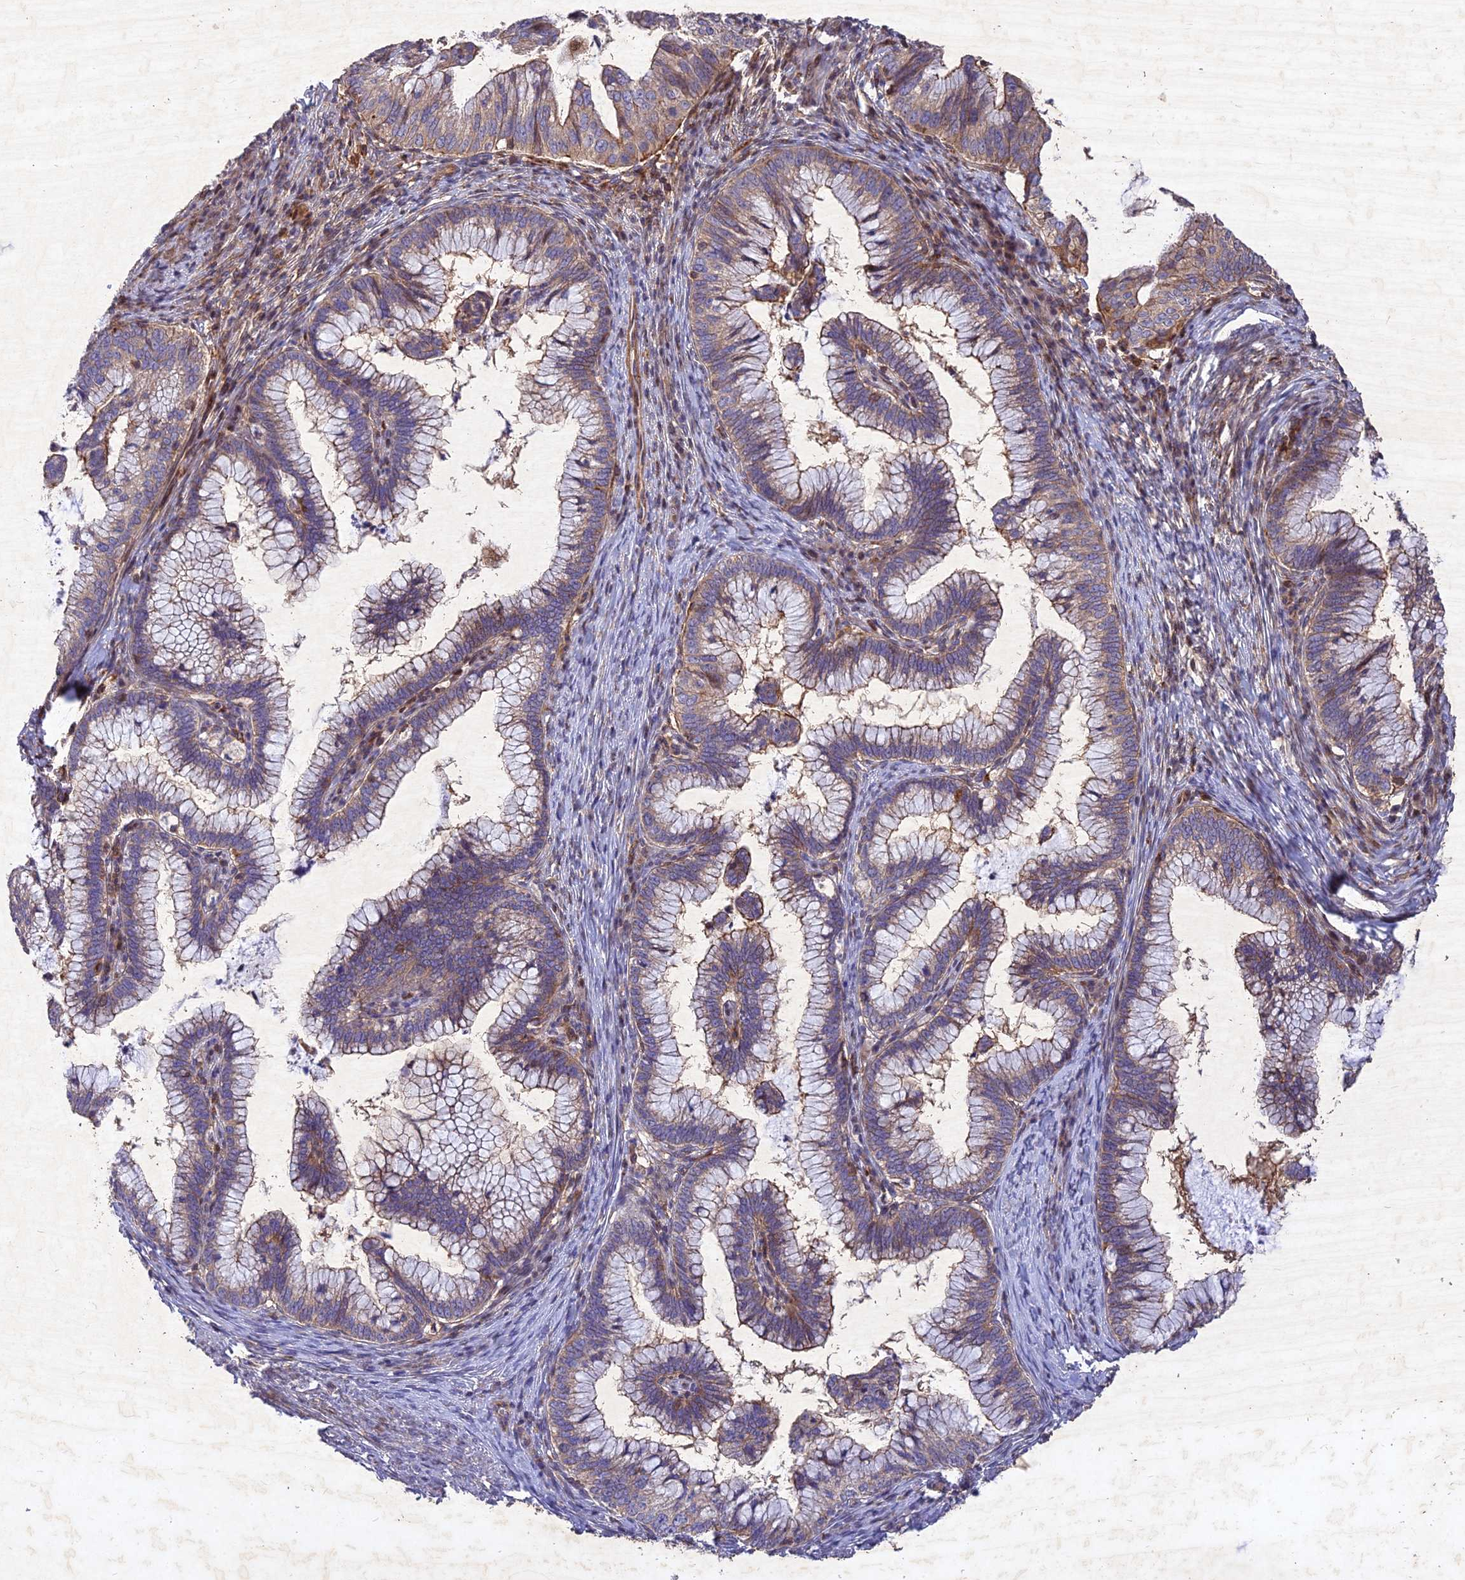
{"staining": {"intensity": "weak", "quantity": "25%-75%", "location": "cytoplasmic/membranous"}, "tissue": "cervical cancer", "cell_type": "Tumor cells", "image_type": "cancer", "snomed": [{"axis": "morphology", "description": "Adenocarcinoma, NOS"}, {"axis": "topography", "description": "Cervix"}], "caption": "Weak cytoplasmic/membranous protein staining is seen in approximately 25%-75% of tumor cells in cervical cancer.", "gene": "RELCH", "patient": {"sex": "female", "age": 36}}